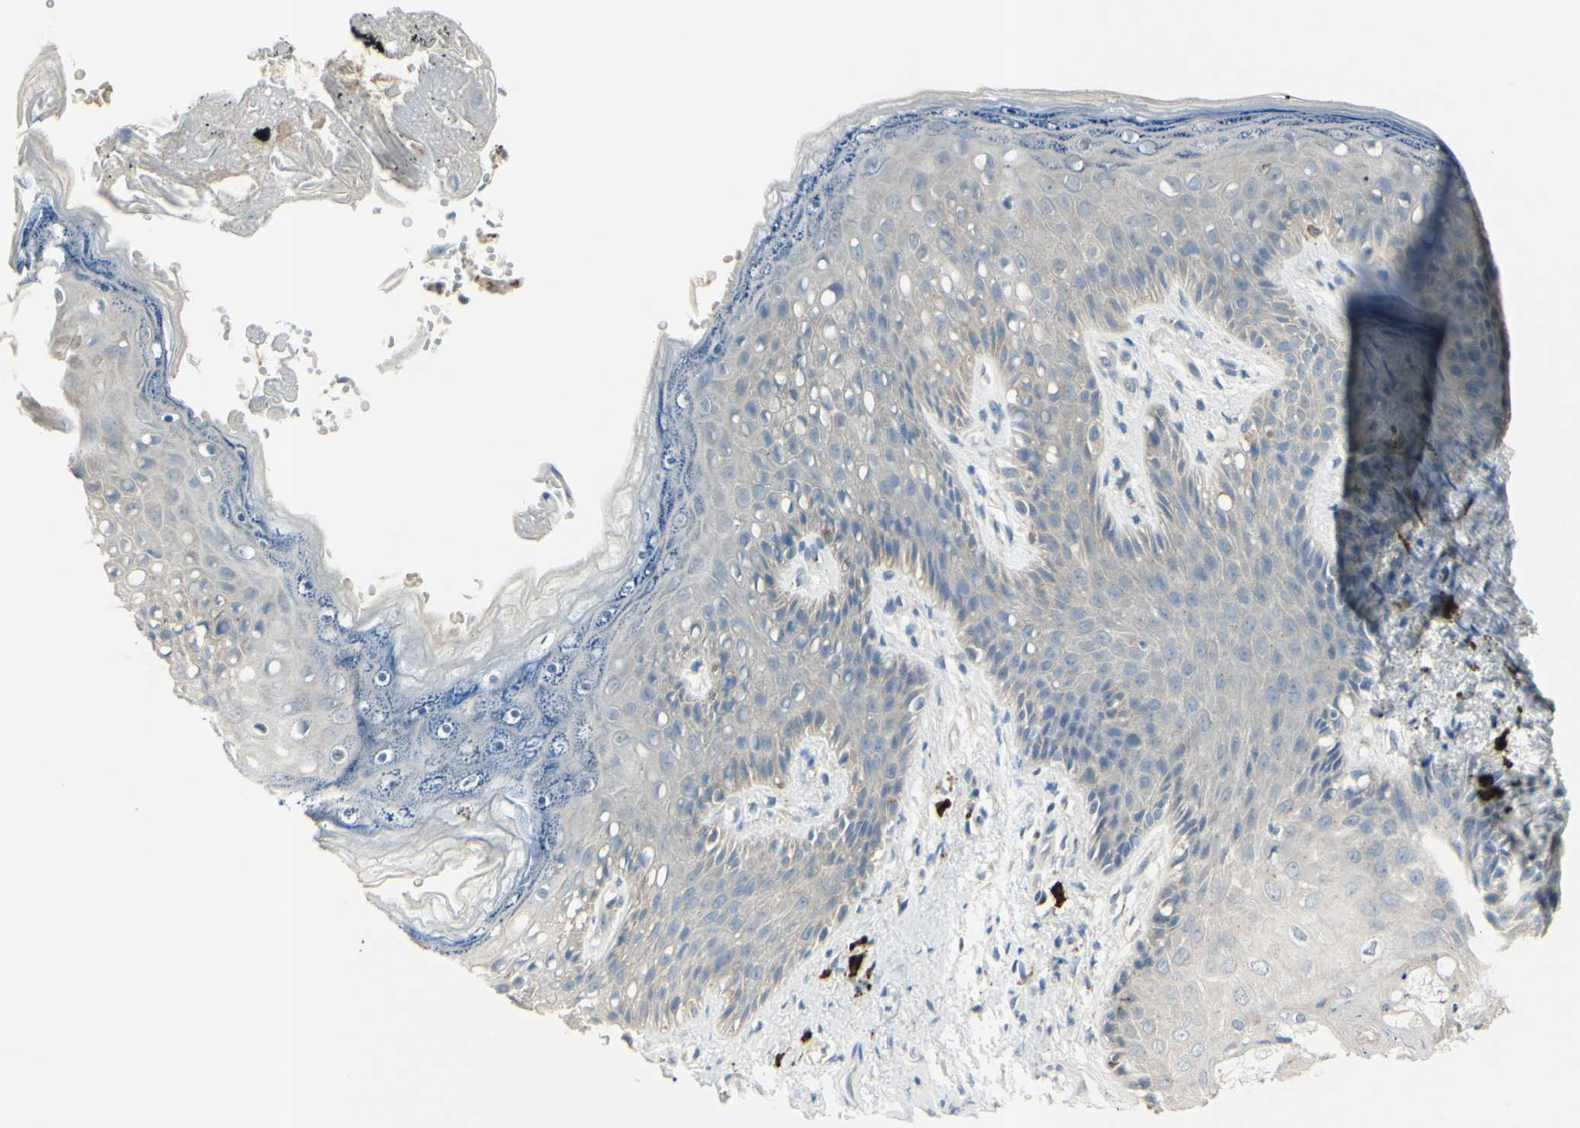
{"staining": {"intensity": "negative", "quantity": "none", "location": "none"}, "tissue": "skin", "cell_type": "Epidermal cells", "image_type": "normal", "snomed": [{"axis": "morphology", "description": "Normal tissue, NOS"}, {"axis": "topography", "description": "Anal"}], "caption": "There is no significant positivity in epidermal cells of skin.", "gene": "B4GALT1", "patient": {"sex": "female", "age": 46}}